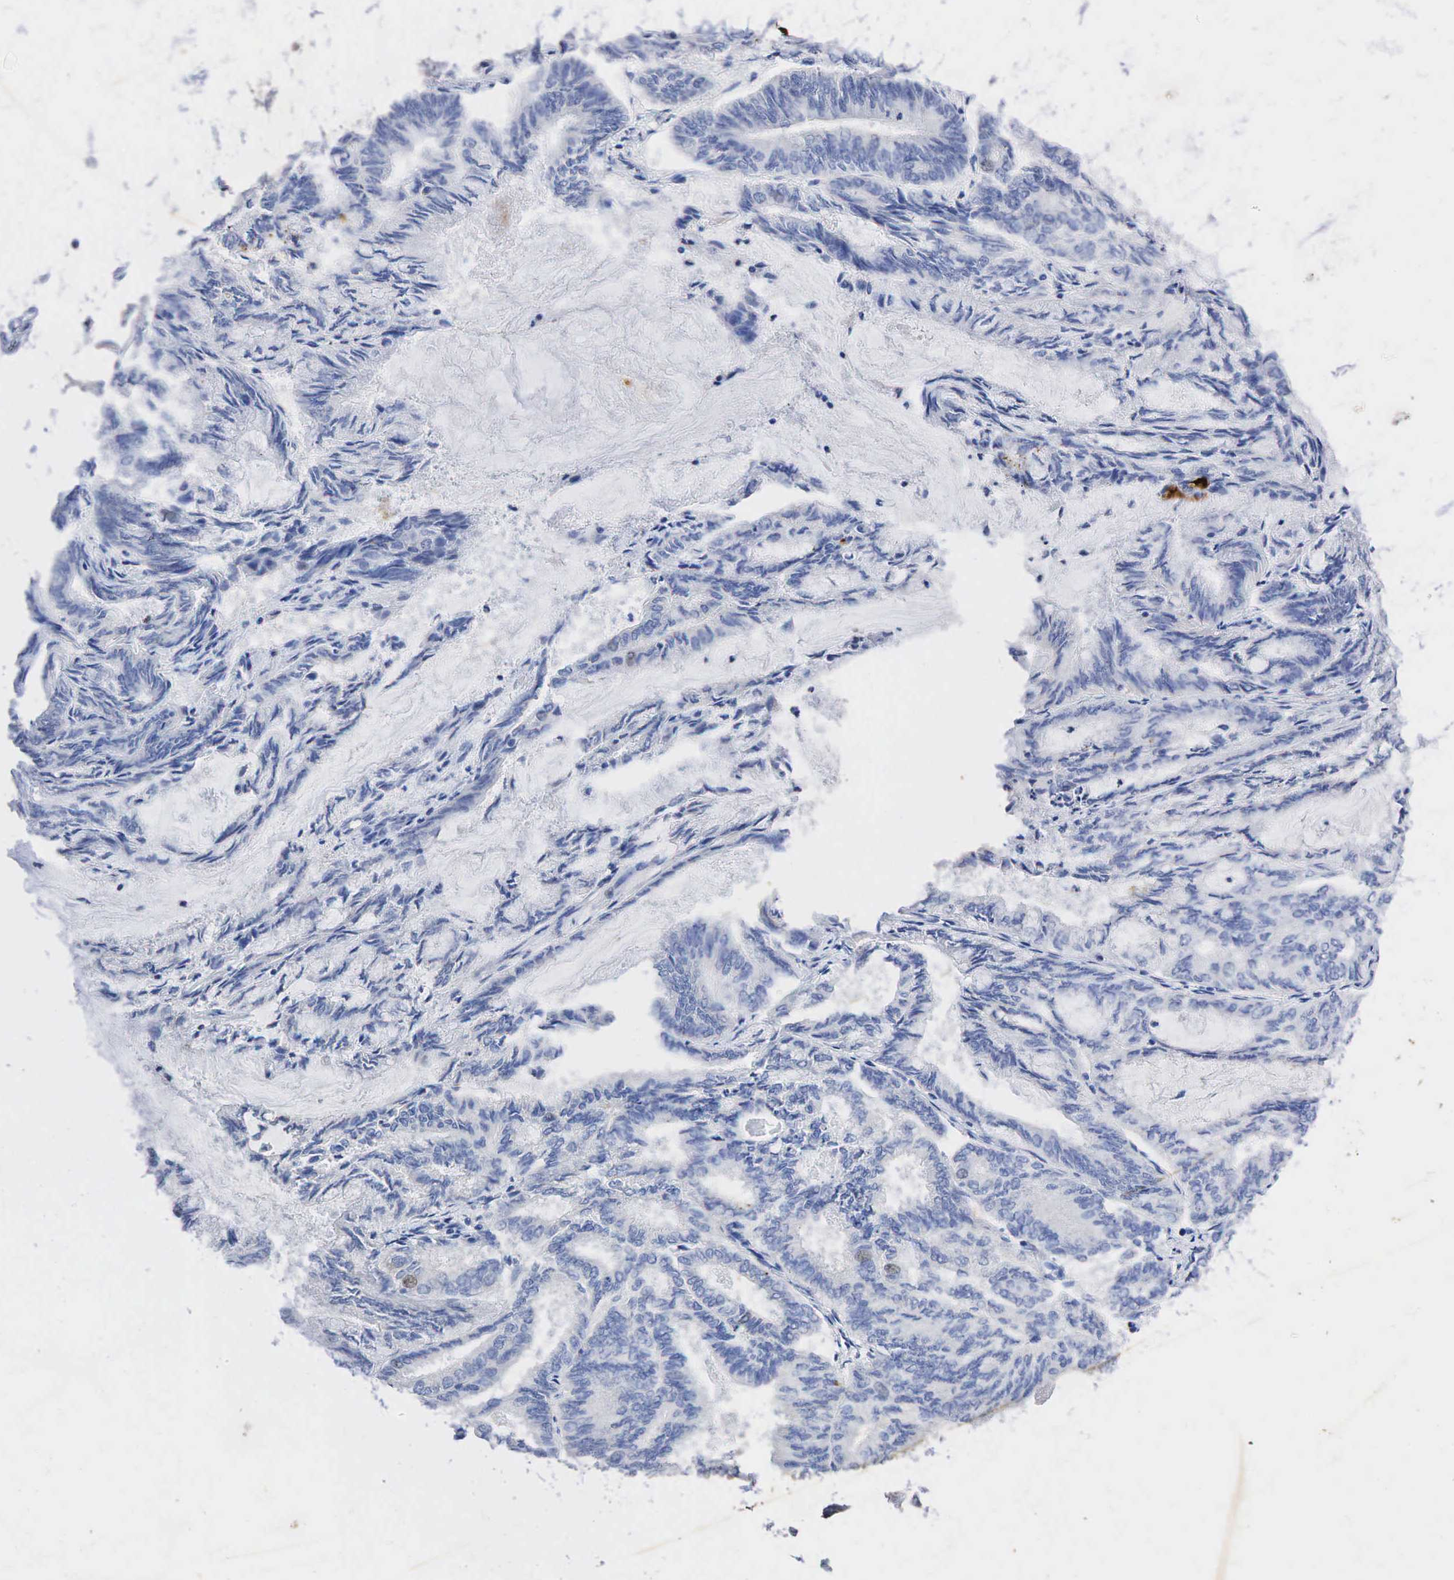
{"staining": {"intensity": "weak", "quantity": "<25%", "location": "nuclear"}, "tissue": "endometrial cancer", "cell_type": "Tumor cells", "image_type": "cancer", "snomed": [{"axis": "morphology", "description": "Adenocarcinoma, NOS"}, {"axis": "topography", "description": "Endometrium"}], "caption": "A high-resolution image shows immunohistochemistry (IHC) staining of endometrial adenocarcinoma, which reveals no significant staining in tumor cells.", "gene": "SYP", "patient": {"sex": "female", "age": 59}}